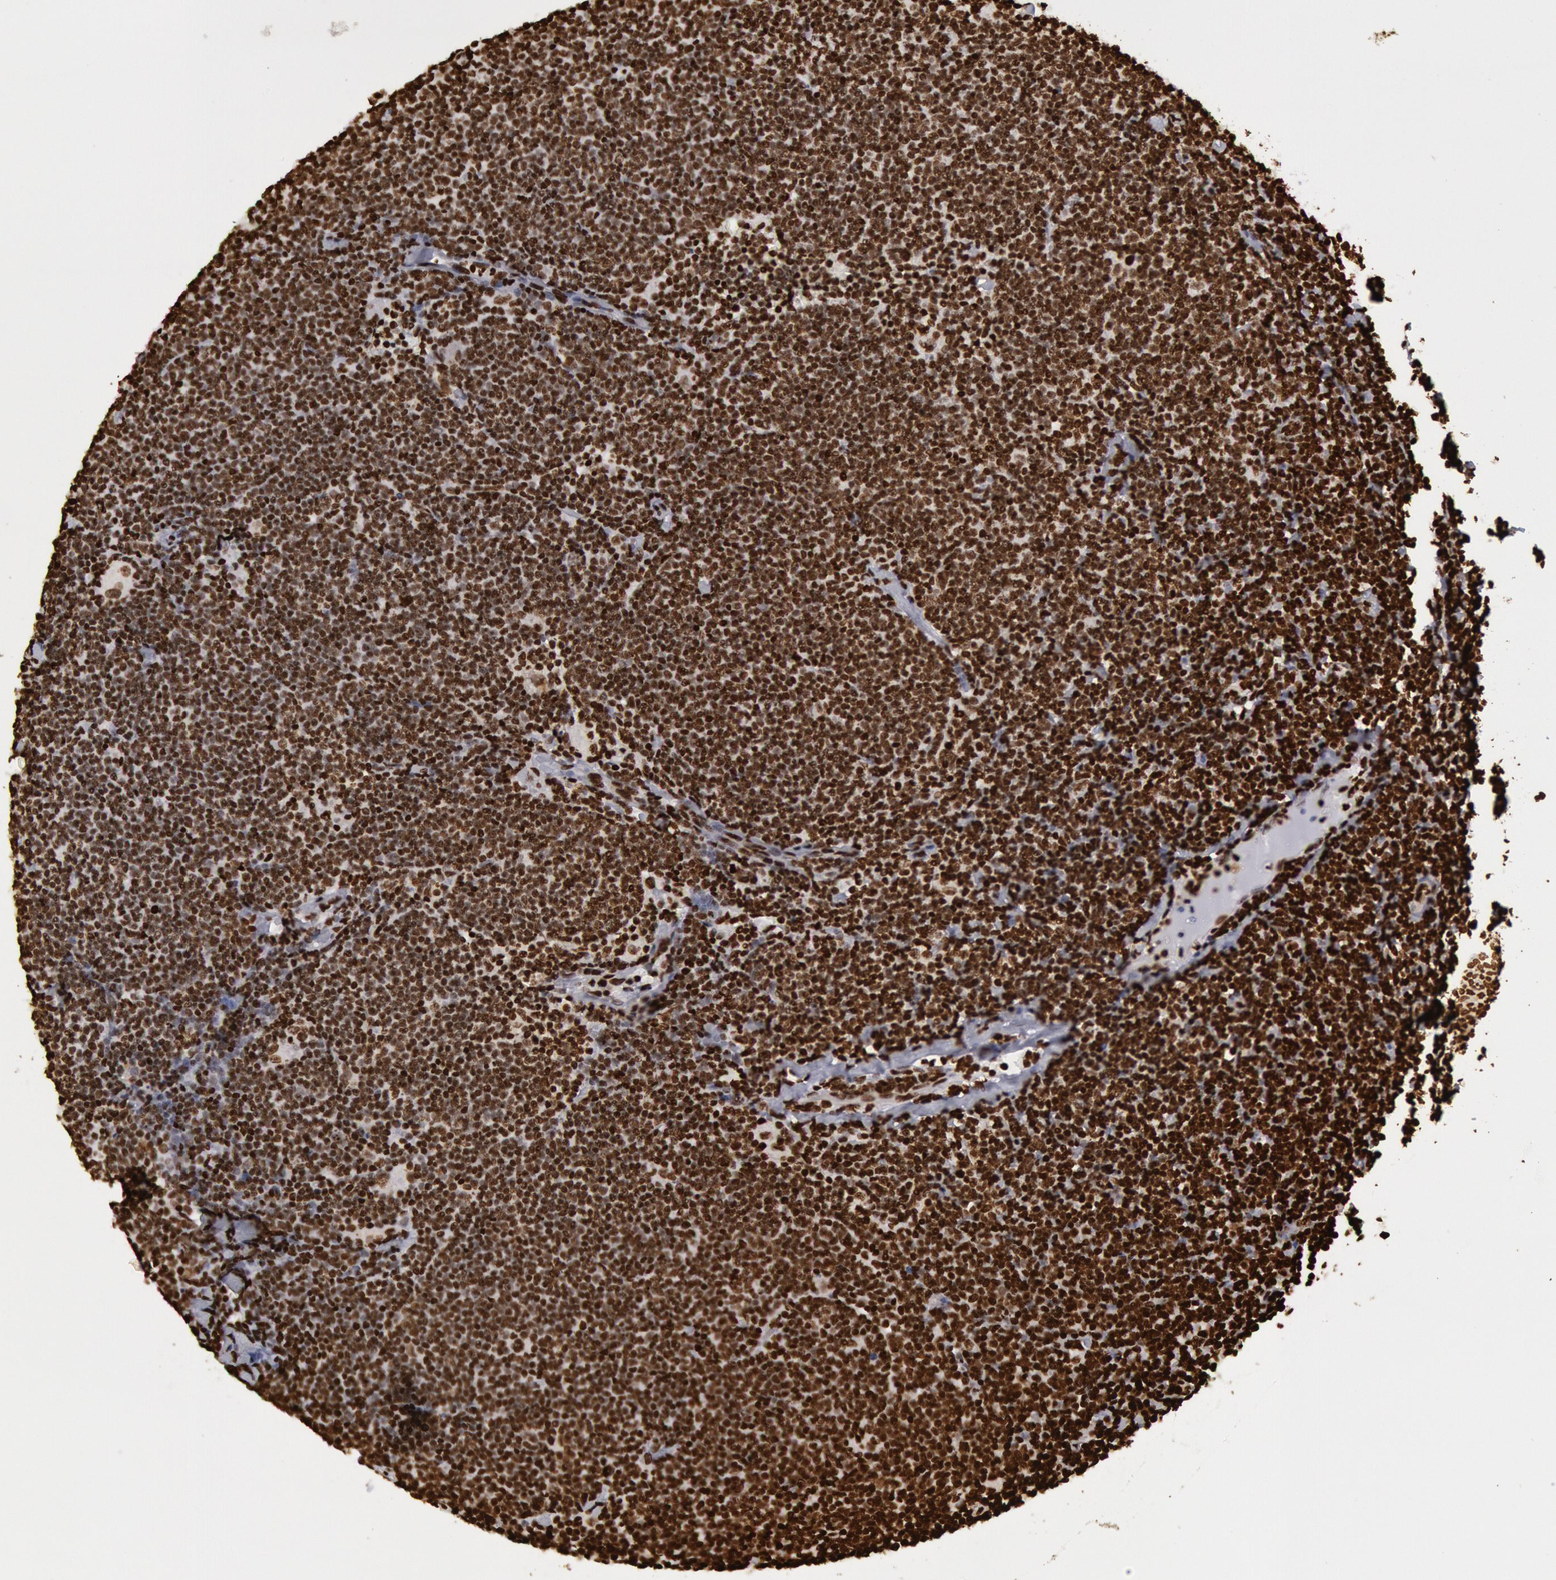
{"staining": {"intensity": "strong", "quantity": ">75%", "location": "nuclear"}, "tissue": "lymphoma", "cell_type": "Tumor cells", "image_type": "cancer", "snomed": [{"axis": "morphology", "description": "Malignant lymphoma, non-Hodgkin's type, Low grade"}, {"axis": "topography", "description": "Lymph node"}], "caption": "Strong nuclear protein positivity is appreciated in approximately >75% of tumor cells in malignant lymphoma, non-Hodgkin's type (low-grade). The protein is shown in brown color, while the nuclei are stained blue.", "gene": "H3-4", "patient": {"sex": "male", "age": 65}}